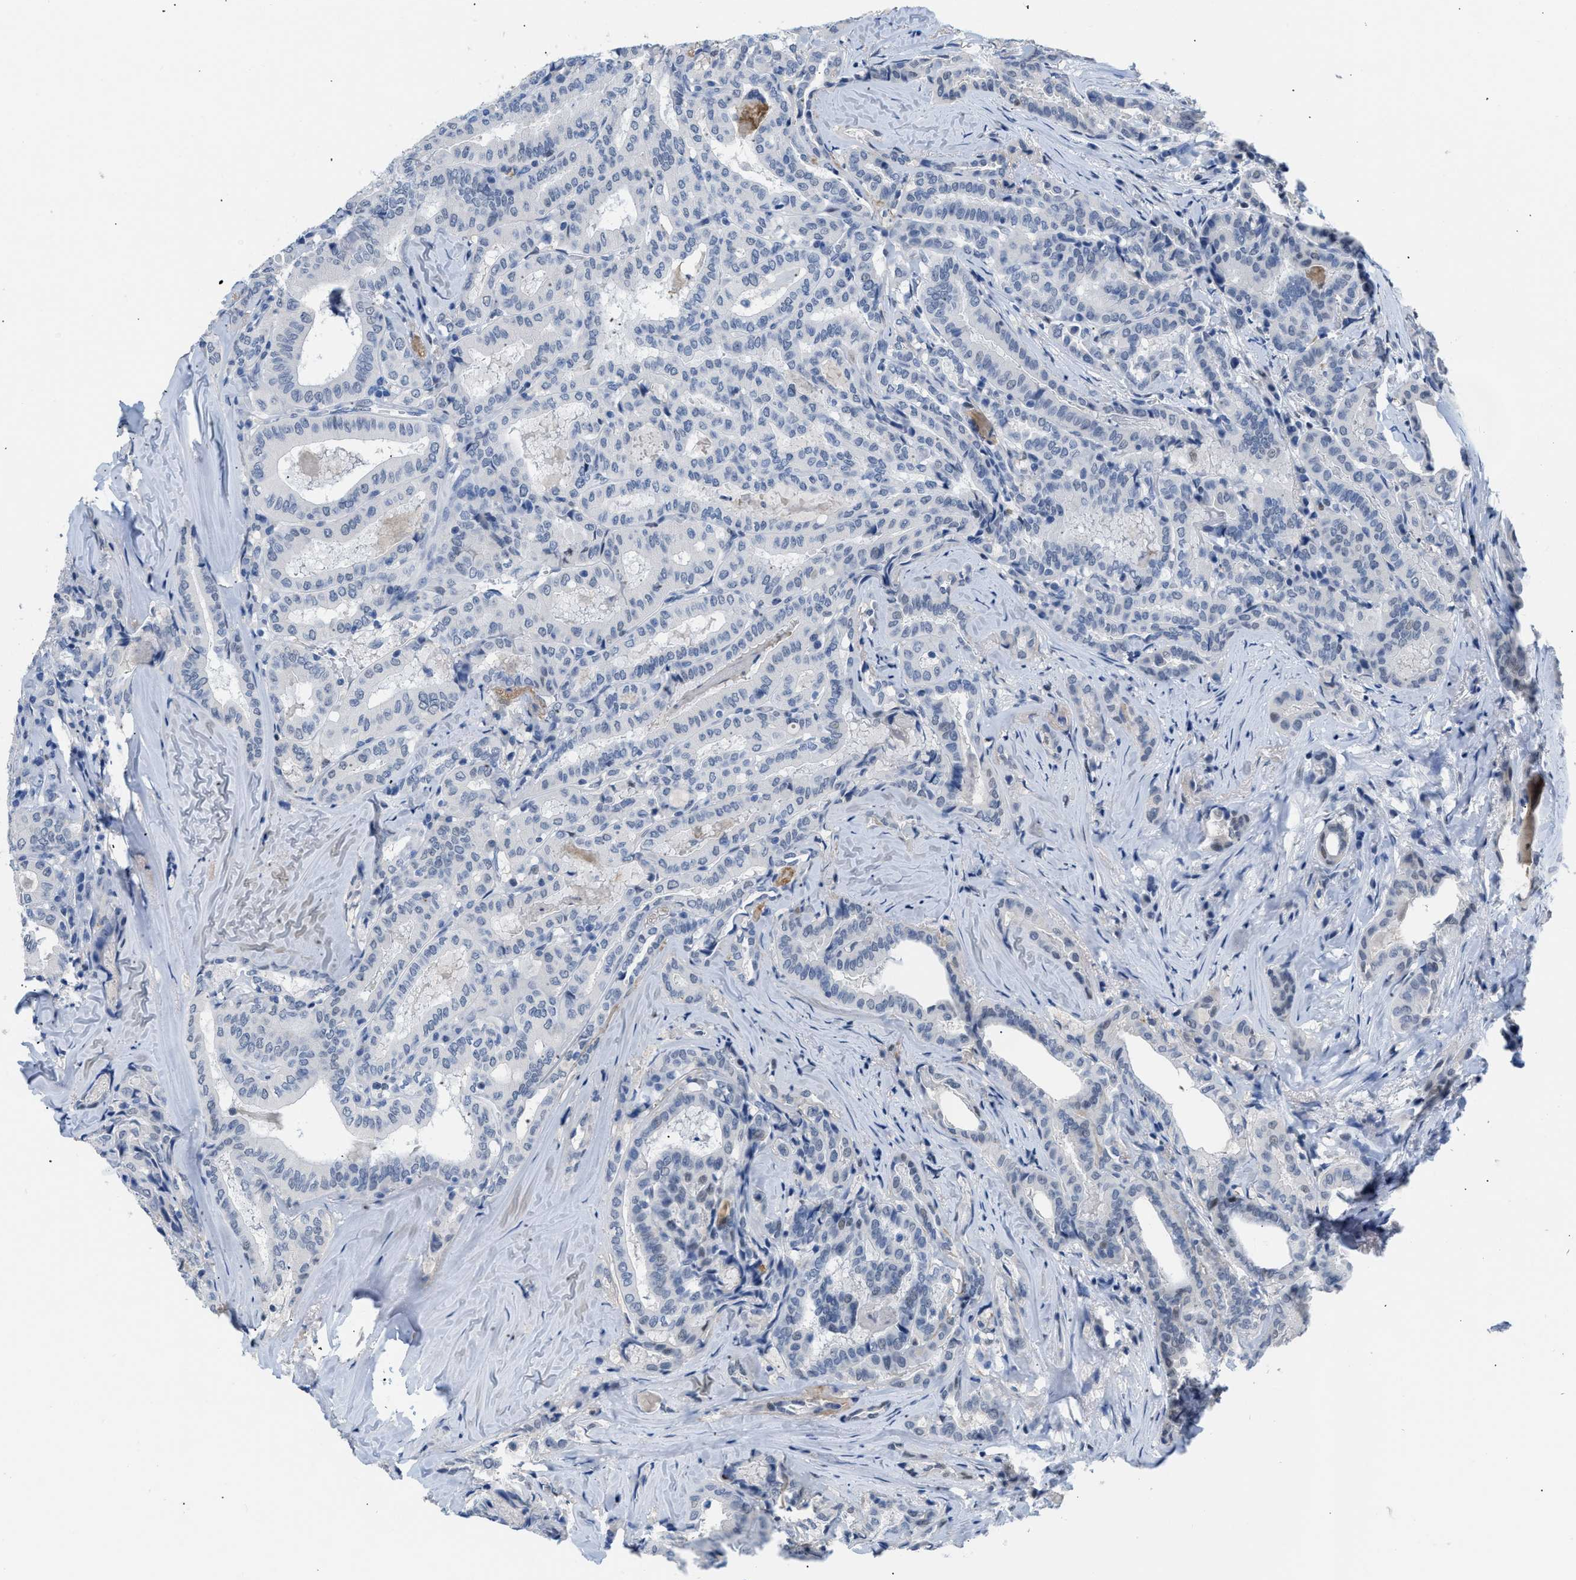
{"staining": {"intensity": "negative", "quantity": "none", "location": "none"}, "tissue": "thyroid cancer", "cell_type": "Tumor cells", "image_type": "cancer", "snomed": [{"axis": "morphology", "description": "Papillary adenocarcinoma, NOS"}, {"axis": "topography", "description": "Thyroid gland"}], "caption": "This photomicrograph is of thyroid papillary adenocarcinoma stained with immunohistochemistry to label a protein in brown with the nuclei are counter-stained blue. There is no positivity in tumor cells.", "gene": "BOLL", "patient": {"sex": "female", "age": 42}}